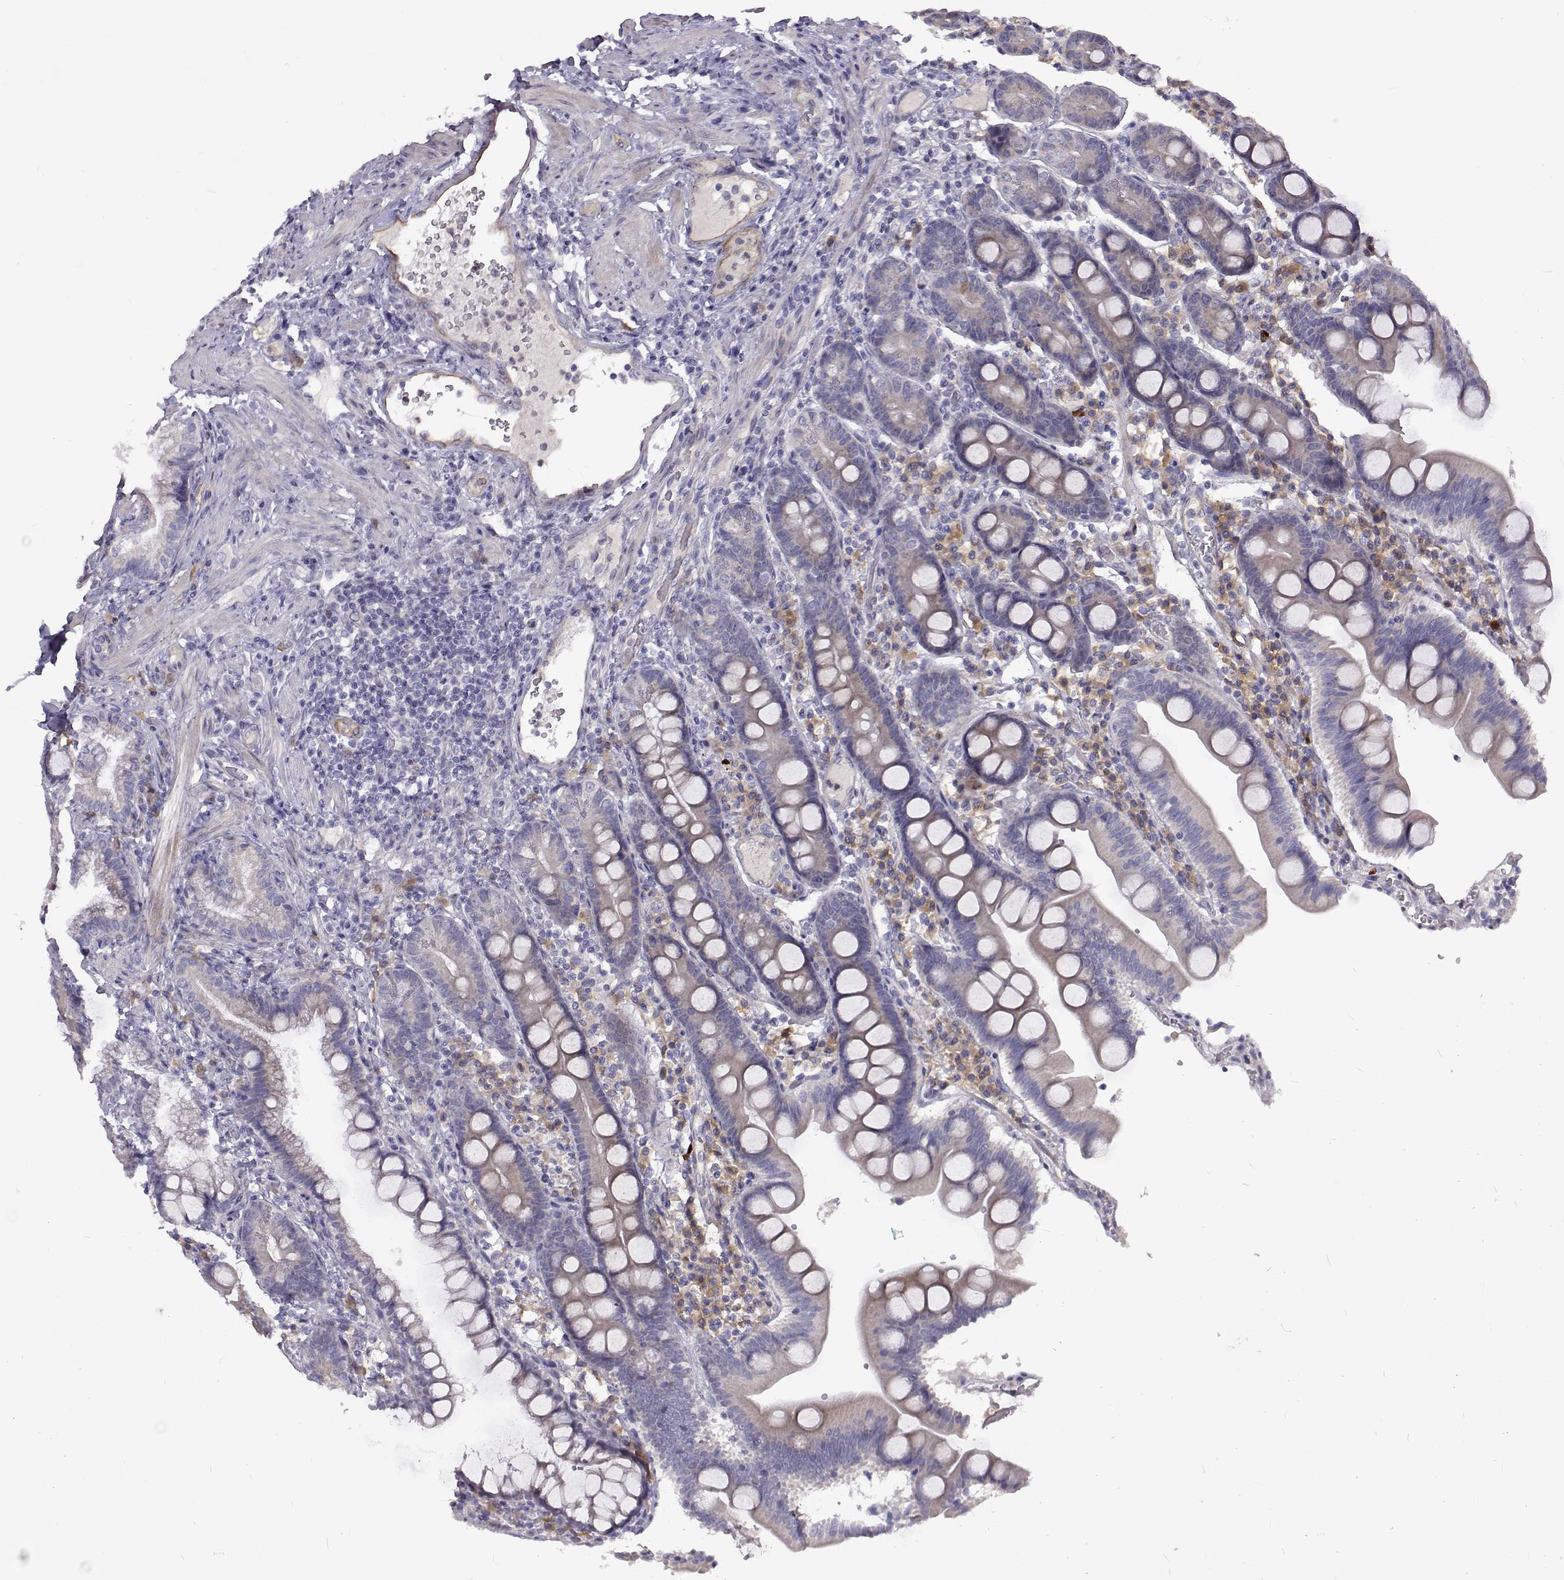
{"staining": {"intensity": "negative", "quantity": "none", "location": "none"}, "tissue": "duodenum", "cell_type": "Glandular cells", "image_type": "normal", "snomed": [{"axis": "morphology", "description": "Normal tissue, NOS"}, {"axis": "topography", "description": "Pancreas"}, {"axis": "topography", "description": "Duodenum"}], "caption": "IHC histopathology image of unremarkable duodenum: duodenum stained with DAB displays no significant protein positivity in glandular cells. (Stains: DAB IHC with hematoxylin counter stain, Microscopy: brightfield microscopy at high magnification).", "gene": "NPR3", "patient": {"sex": "male", "age": 59}}